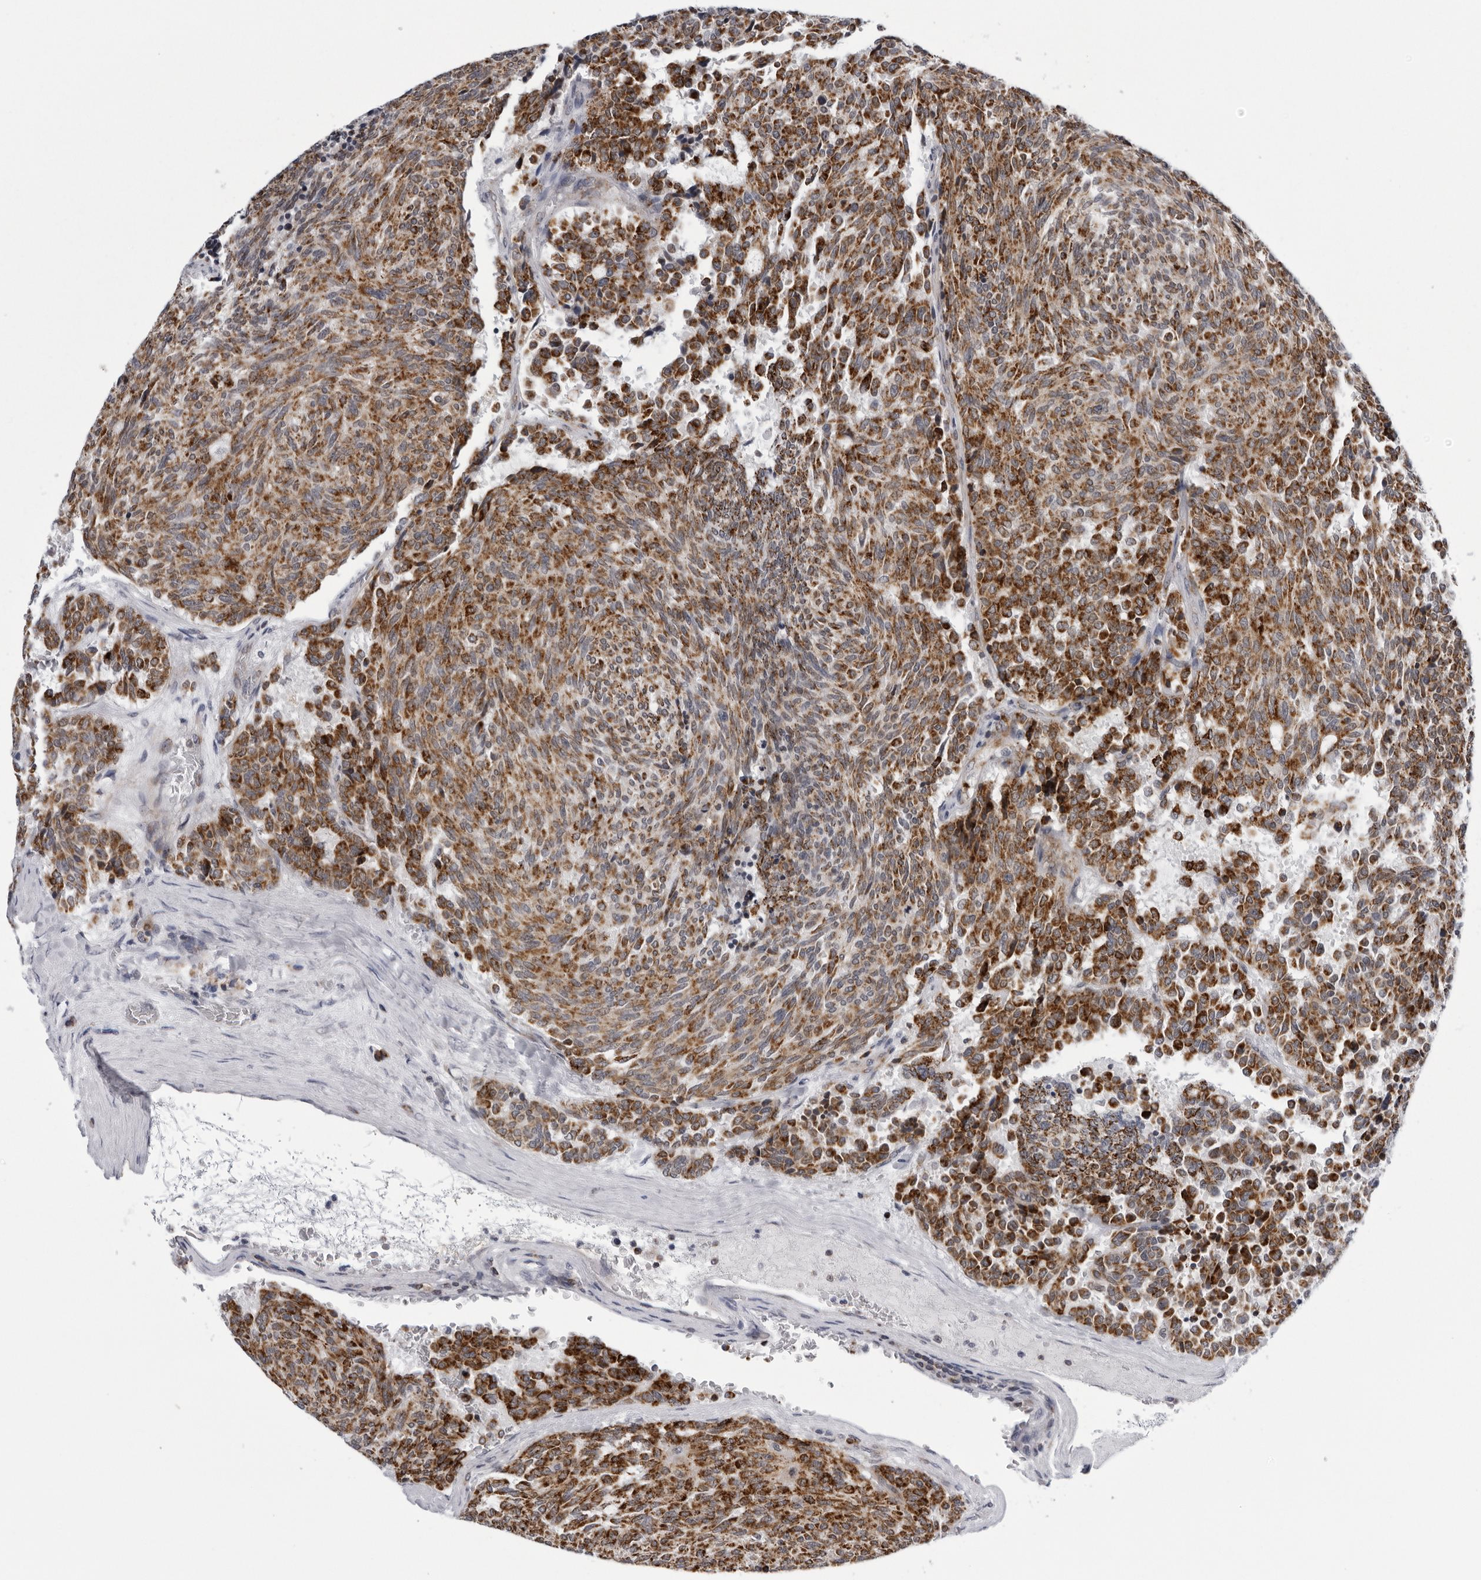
{"staining": {"intensity": "strong", "quantity": ">75%", "location": "cytoplasmic/membranous"}, "tissue": "carcinoid", "cell_type": "Tumor cells", "image_type": "cancer", "snomed": [{"axis": "morphology", "description": "Carcinoid, malignant, NOS"}, {"axis": "topography", "description": "Pancreas"}], "caption": "An image of carcinoid (malignant) stained for a protein exhibits strong cytoplasmic/membranous brown staining in tumor cells. (DAB (3,3'-diaminobenzidine) IHC with brightfield microscopy, high magnification).", "gene": "CPT2", "patient": {"sex": "female", "age": 54}}